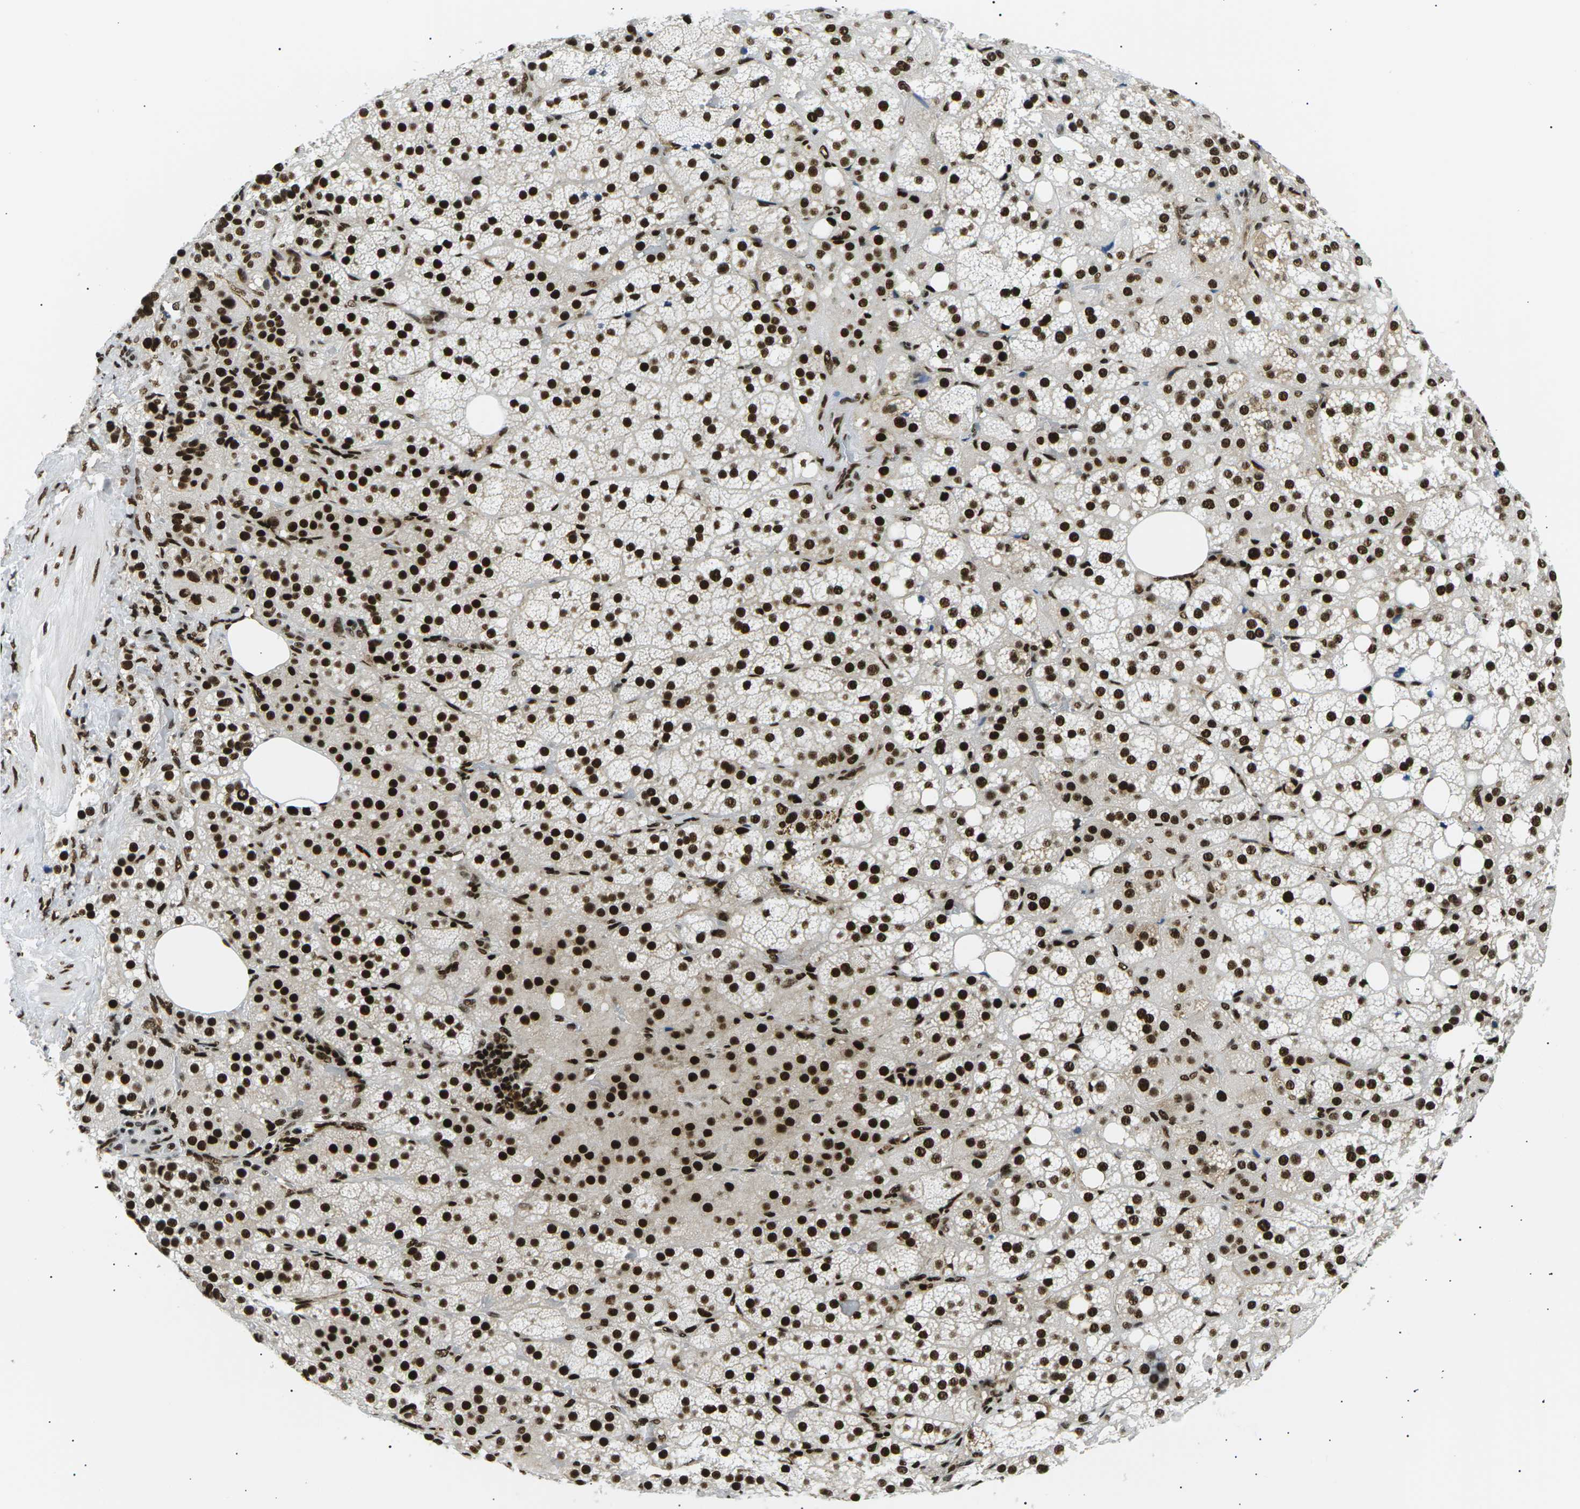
{"staining": {"intensity": "strong", "quantity": ">75%", "location": "nuclear"}, "tissue": "adrenal gland", "cell_type": "Glandular cells", "image_type": "normal", "snomed": [{"axis": "morphology", "description": "Normal tissue, NOS"}, {"axis": "topography", "description": "Adrenal gland"}], "caption": "Protein analysis of unremarkable adrenal gland displays strong nuclear staining in about >75% of glandular cells. The protein of interest is stained brown, and the nuclei are stained in blue (DAB (3,3'-diaminobenzidine) IHC with brightfield microscopy, high magnification).", "gene": "RPA2", "patient": {"sex": "female", "age": 59}}